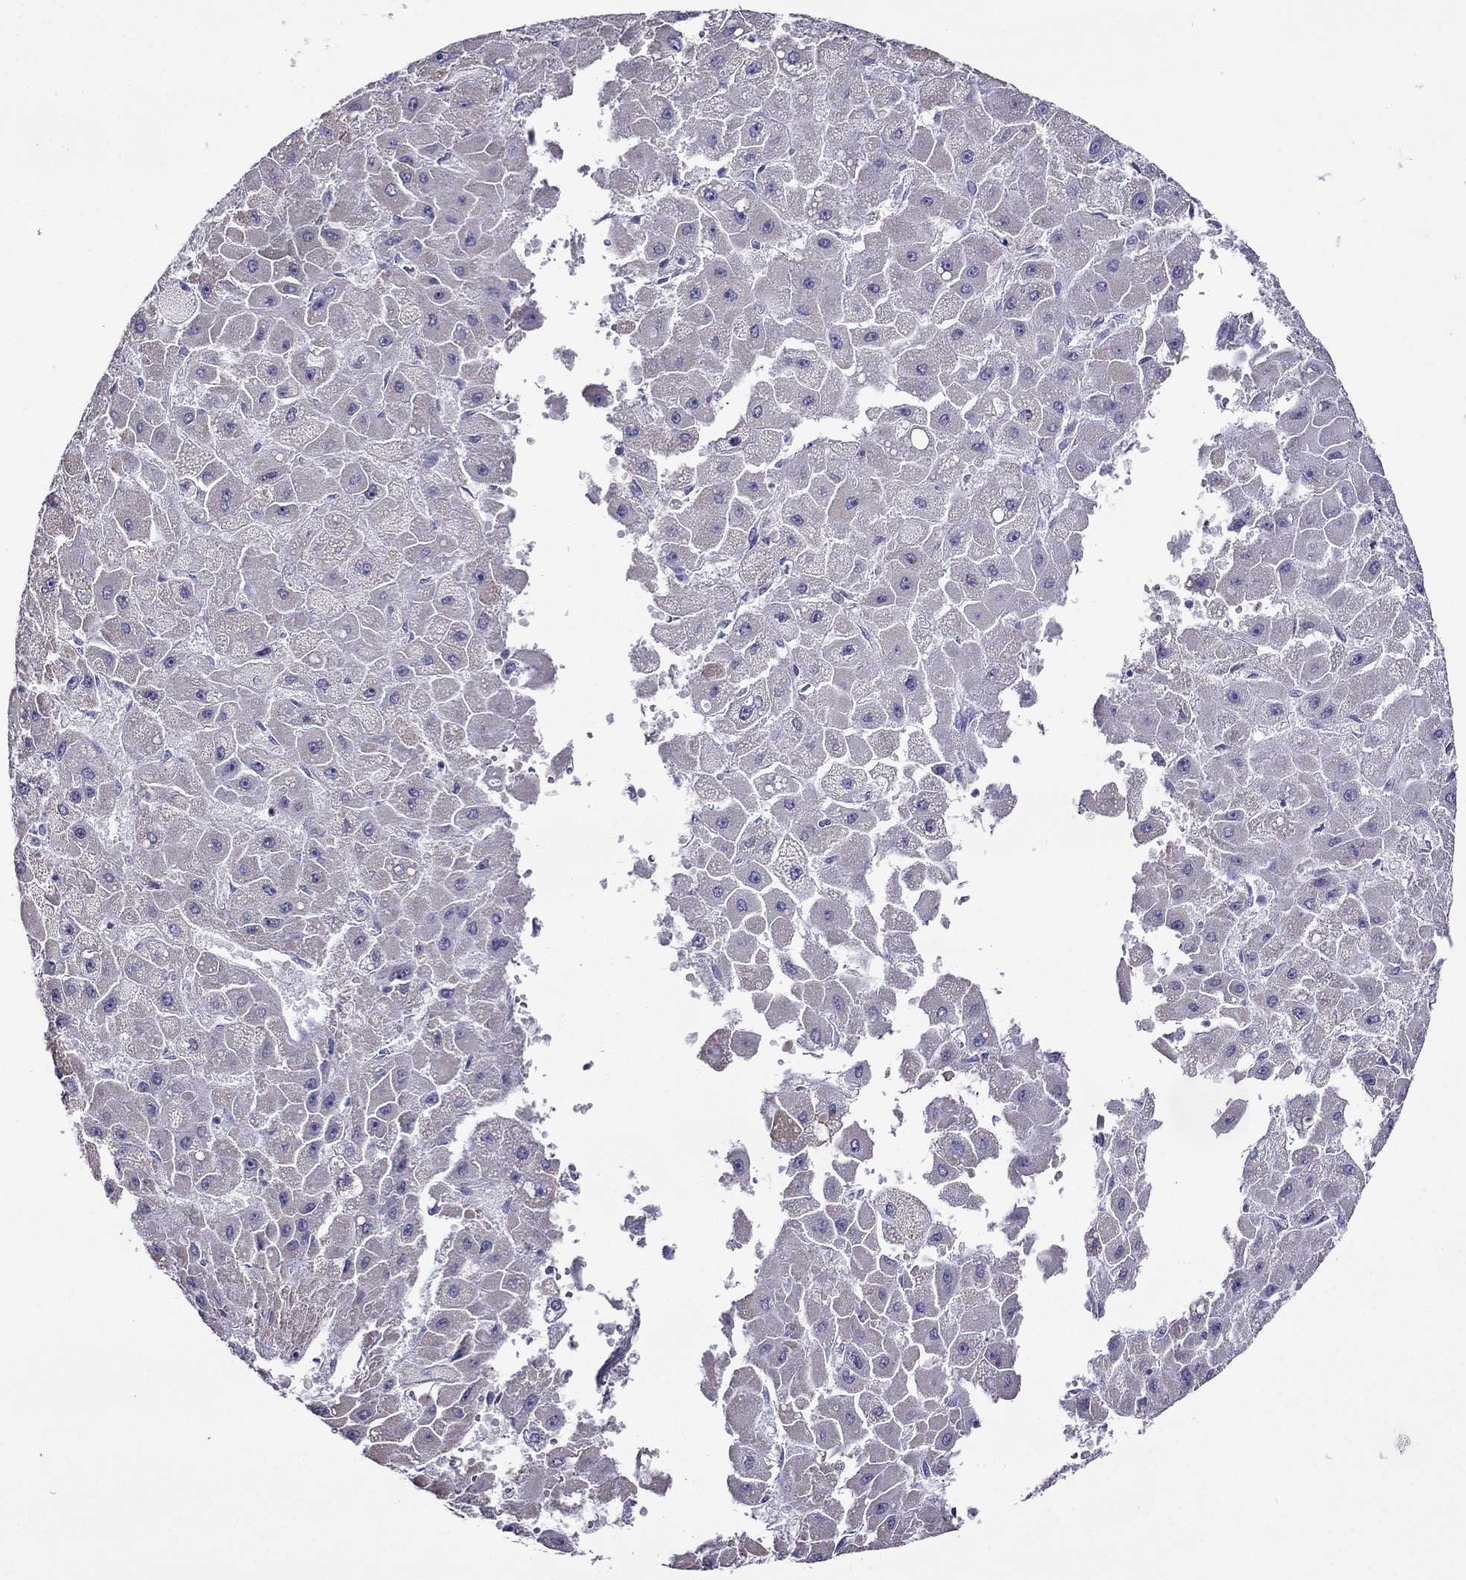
{"staining": {"intensity": "negative", "quantity": "none", "location": "none"}, "tissue": "liver cancer", "cell_type": "Tumor cells", "image_type": "cancer", "snomed": [{"axis": "morphology", "description": "Carcinoma, Hepatocellular, NOS"}, {"axis": "topography", "description": "Liver"}], "caption": "Liver cancer (hepatocellular carcinoma) was stained to show a protein in brown. There is no significant expression in tumor cells.", "gene": "DSC1", "patient": {"sex": "female", "age": 25}}